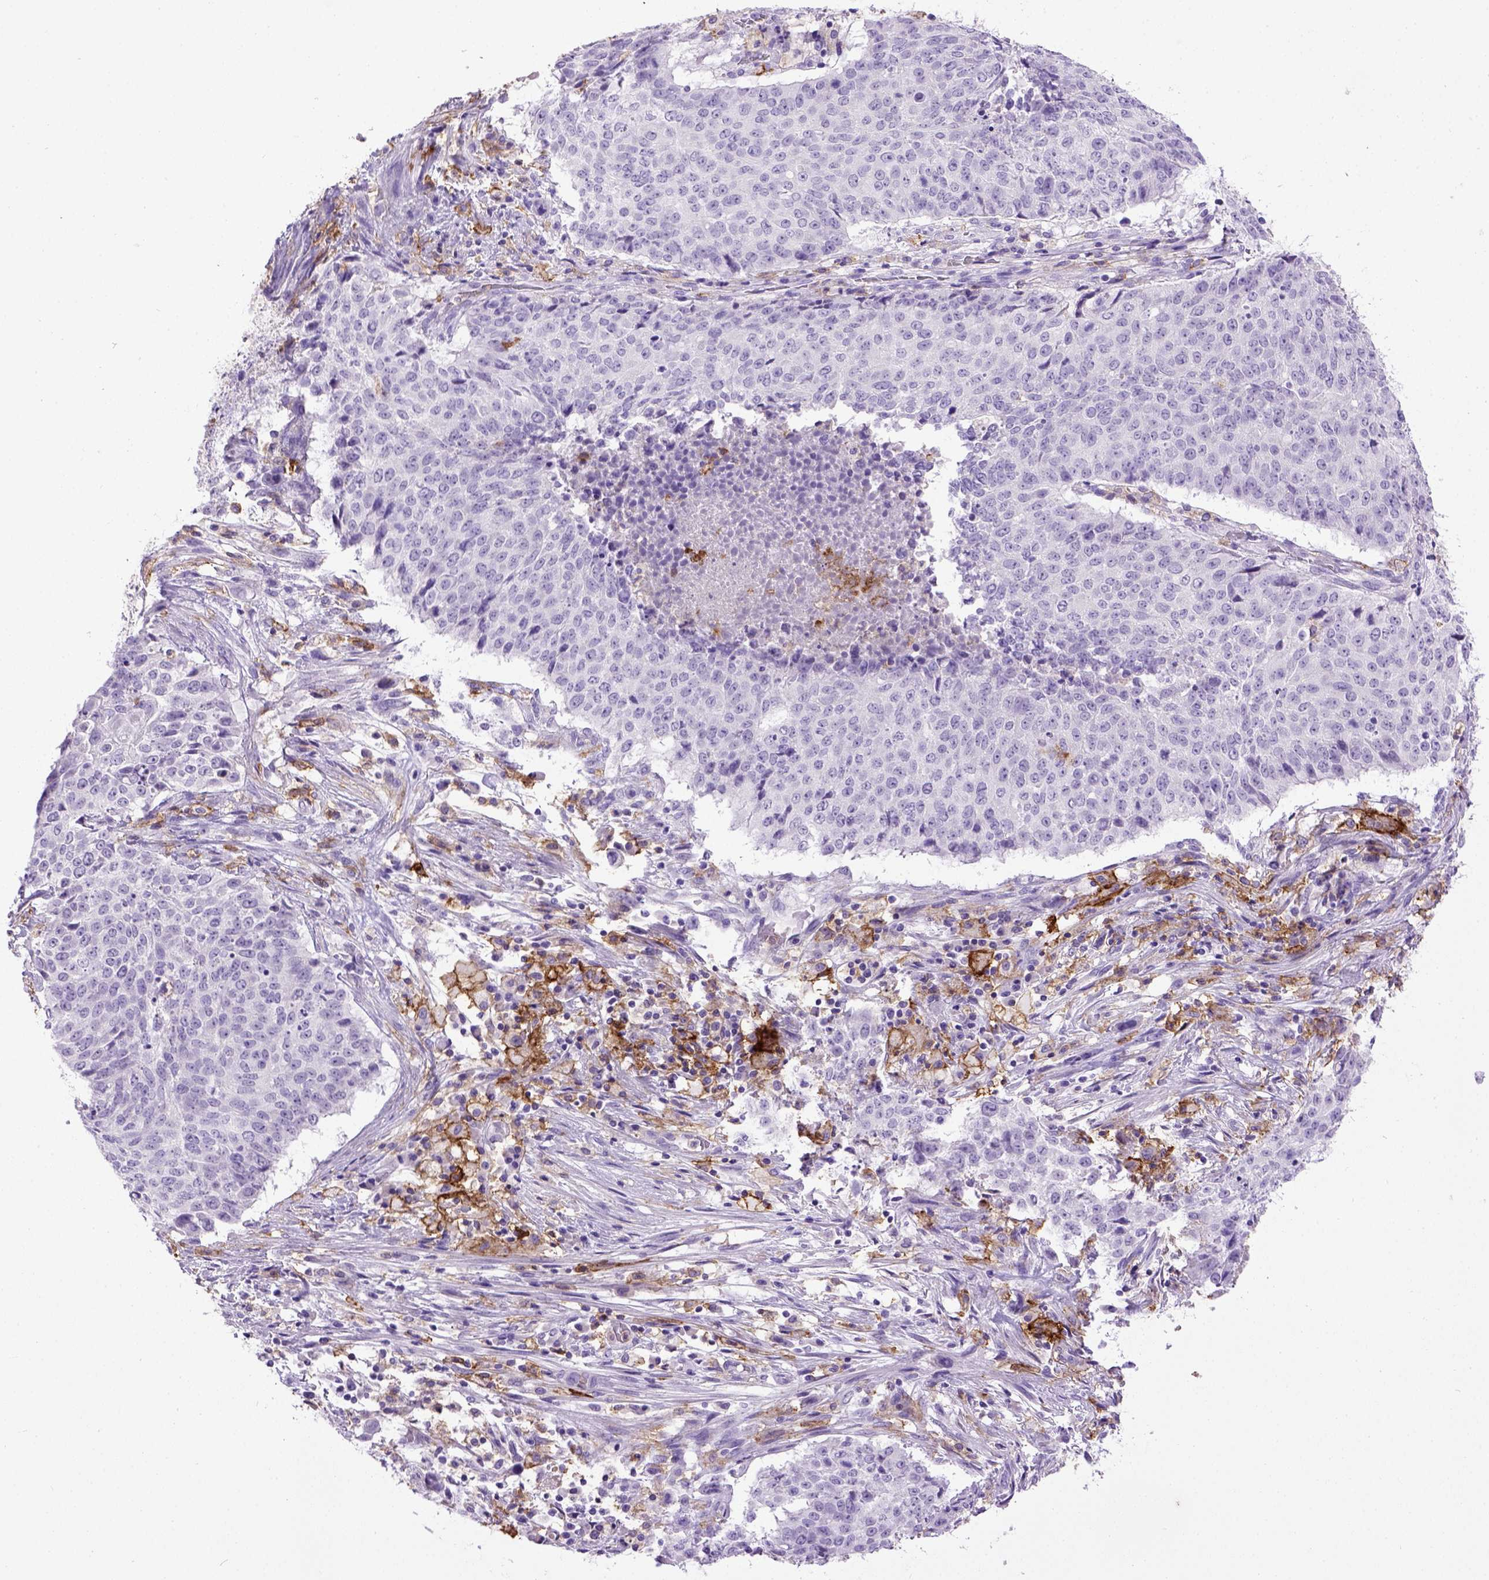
{"staining": {"intensity": "negative", "quantity": "none", "location": "none"}, "tissue": "lung cancer", "cell_type": "Tumor cells", "image_type": "cancer", "snomed": [{"axis": "morphology", "description": "Normal tissue, NOS"}, {"axis": "morphology", "description": "Squamous cell carcinoma, NOS"}, {"axis": "topography", "description": "Bronchus"}, {"axis": "topography", "description": "Lung"}], "caption": "The micrograph demonstrates no significant positivity in tumor cells of lung squamous cell carcinoma. (Brightfield microscopy of DAB IHC at high magnification).", "gene": "ITGAX", "patient": {"sex": "male", "age": 64}}